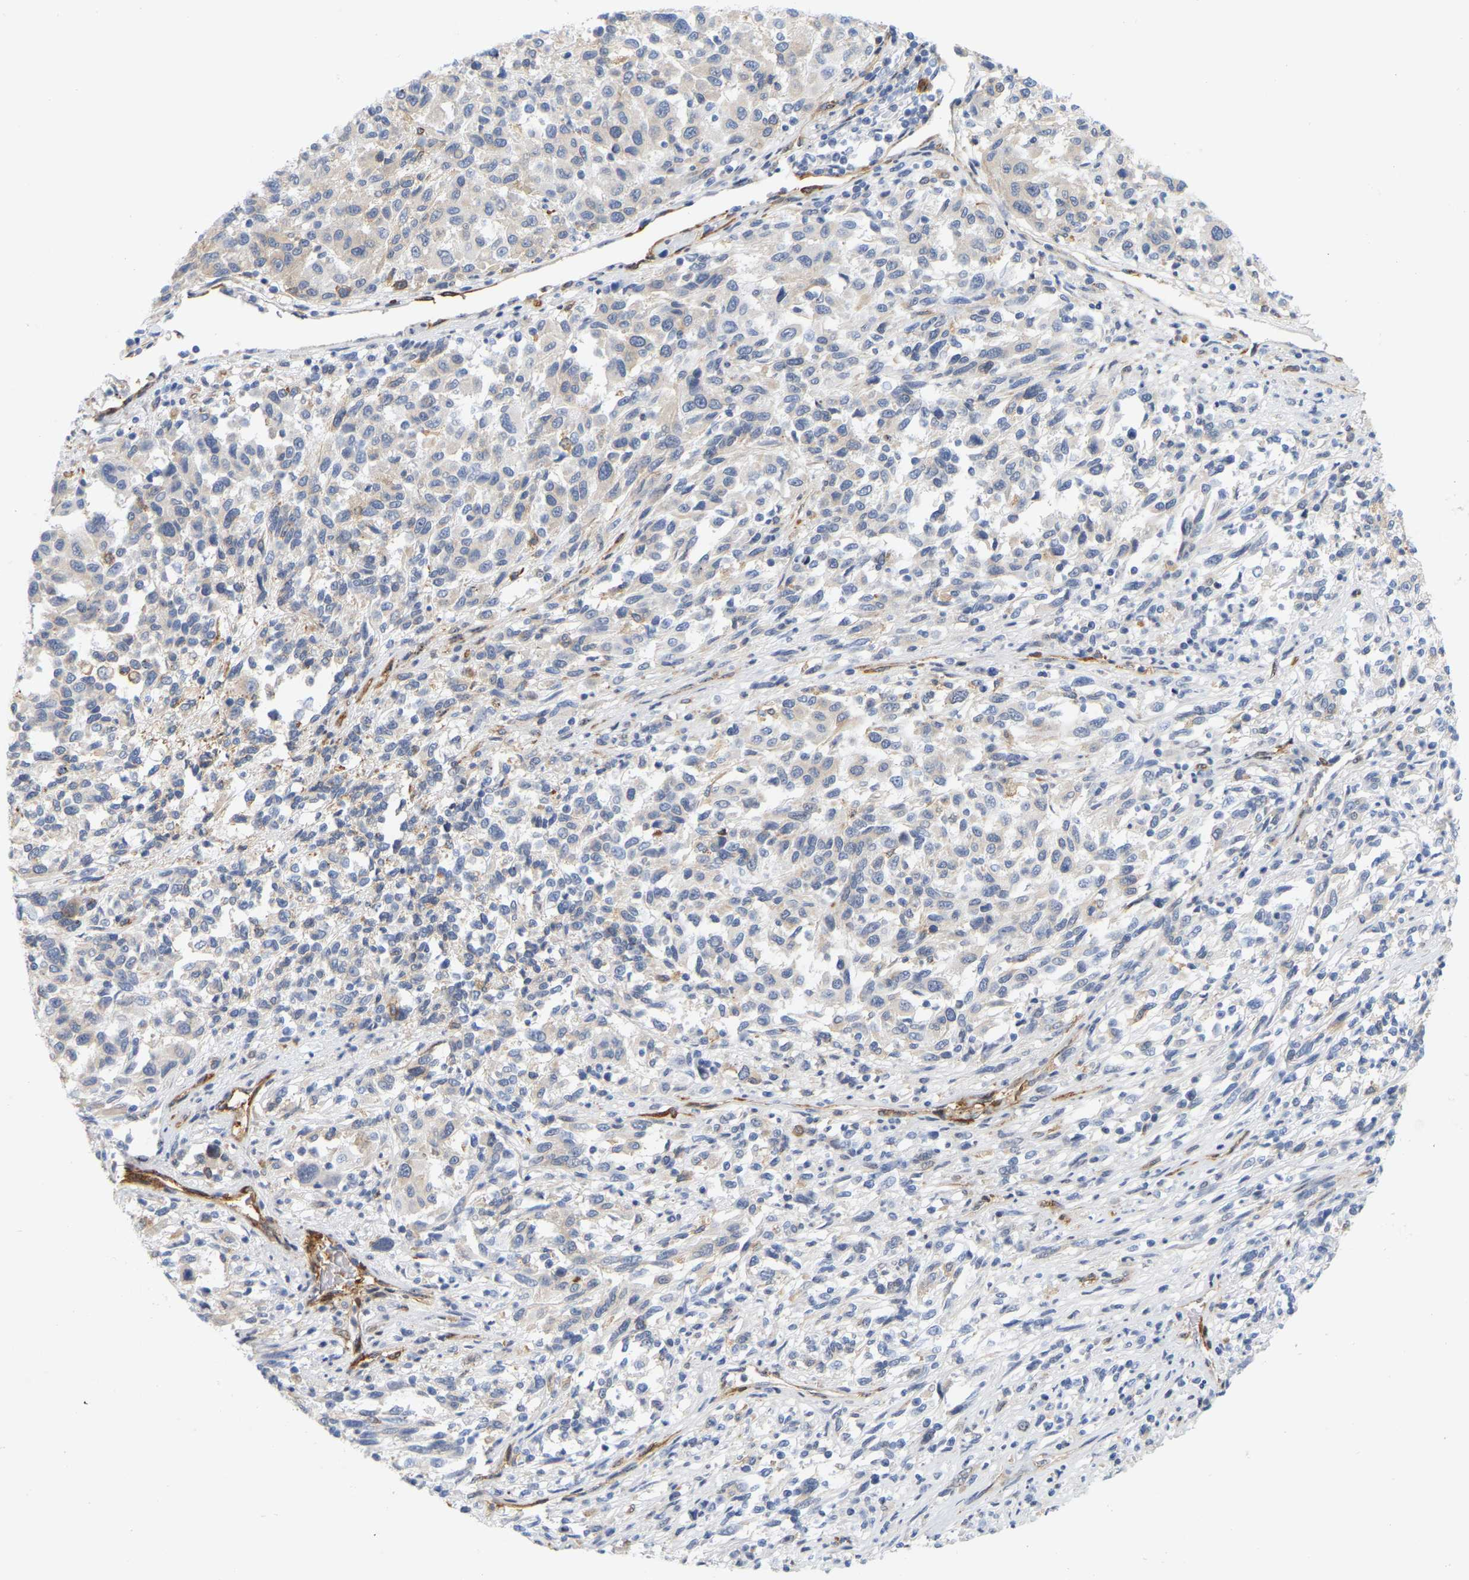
{"staining": {"intensity": "negative", "quantity": "none", "location": "none"}, "tissue": "melanoma", "cell_type": "Tumor cells", "image_type": "cancer", "snomed": [{"axis": "morphology", "description": "Malignant melanoma, Metastatic site"}, {"axis": "topography", "description": "Lymph node"}], "caption": "This is an immunohistochemistry (IHC) image of melanoma. There is no positivity in tumor cells.", "gene": "RAPH1", "patient": {"sex": "male", "age": 61}}